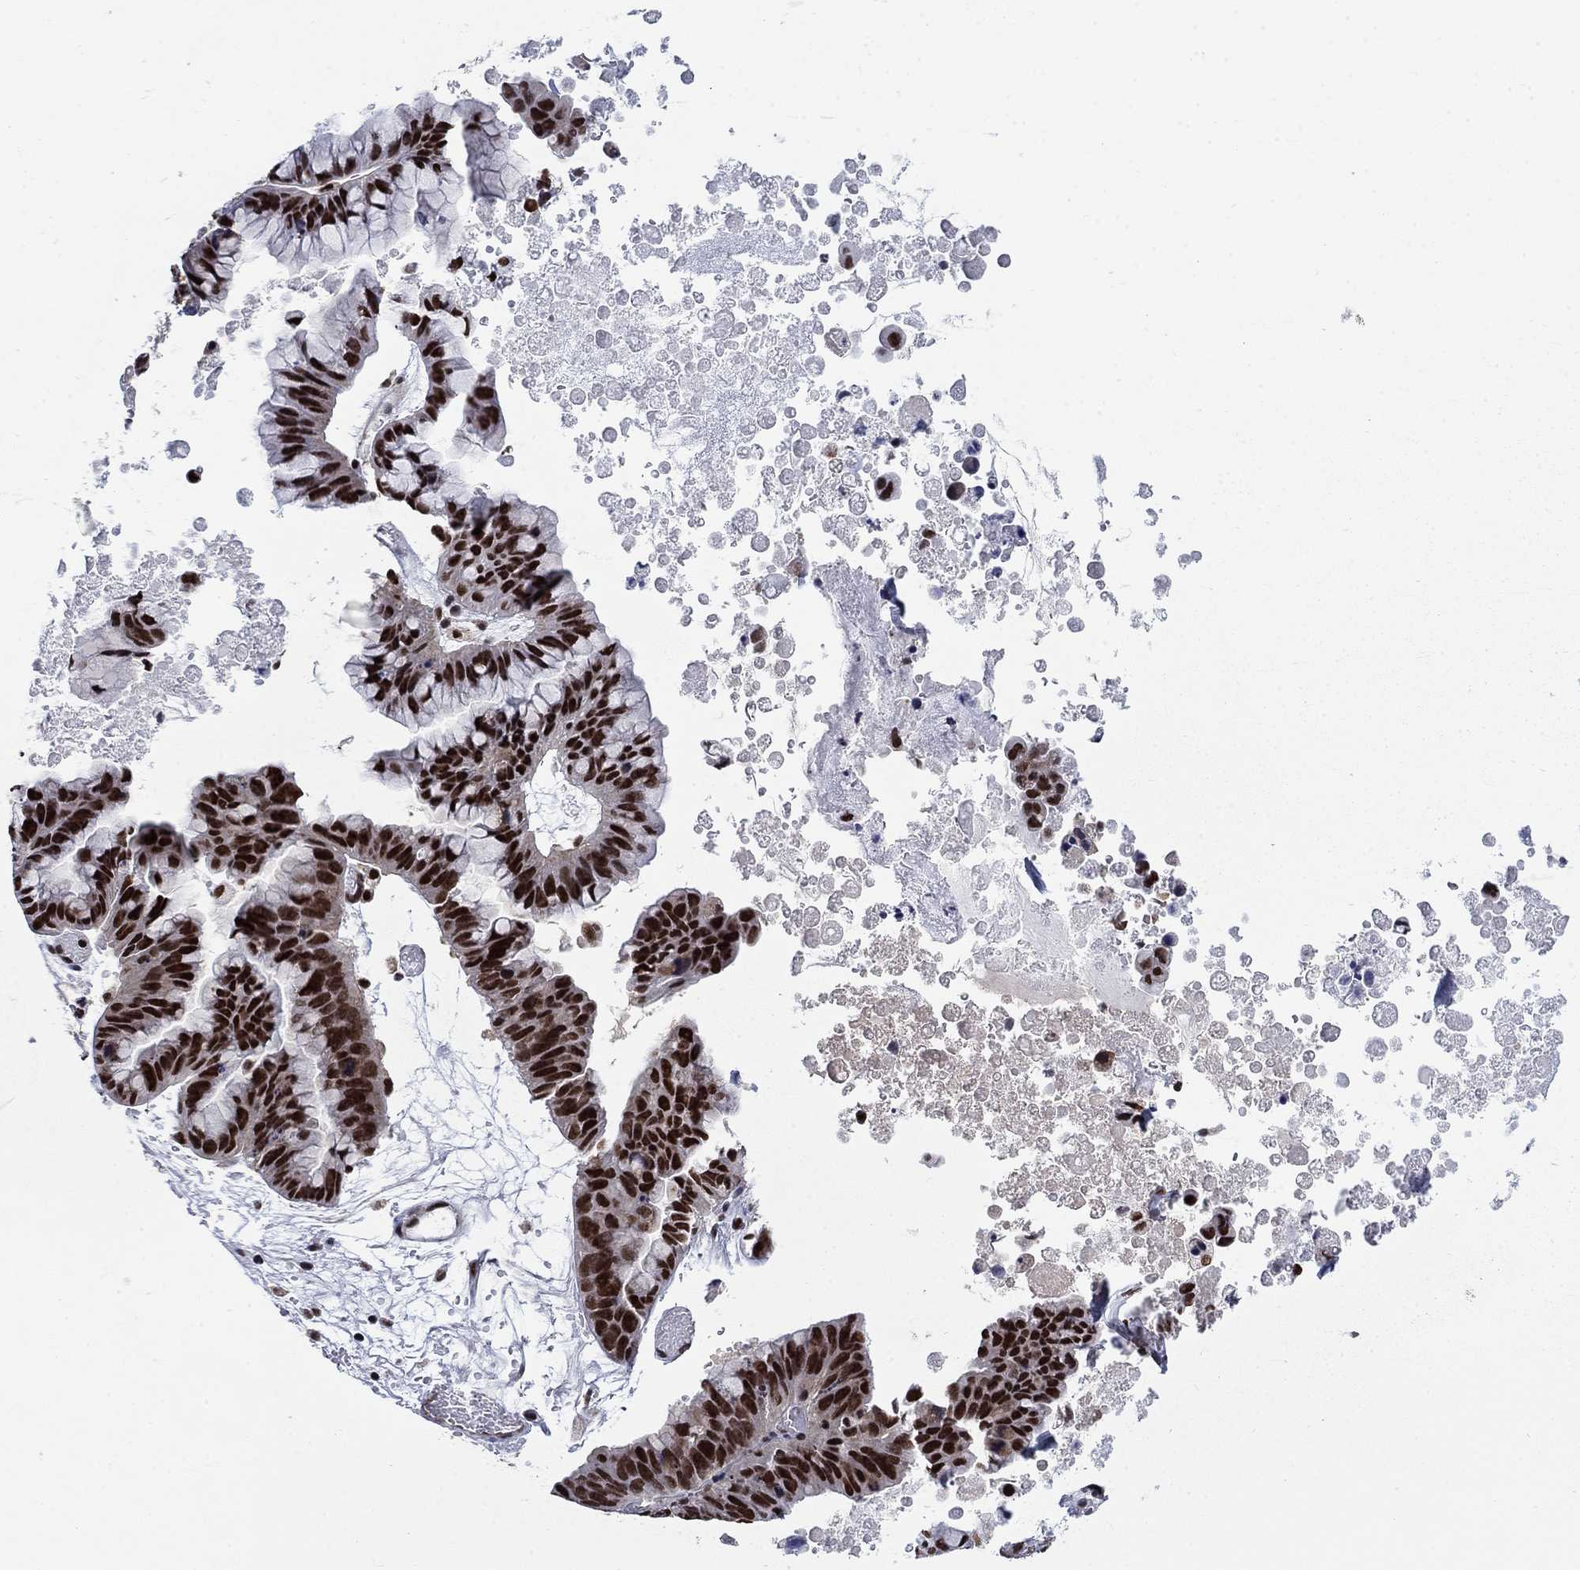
{"staining": {"intensity": "strong", "quantity": ">75%", "location": "nuclear"}, "tissue": "ovarian cancer", "cell_type": "Tumor cells", "image_type": "cancer", "snomed": [{"axis": "morphology", "description": "Cystadenocarcinoma, mucinous, NOS"}, {"axis": "topography", "description": "Ovary"}], "caption": "Tumor cells demonstrate high levels of strong nuclear expression in approximately >75% of cells in ovarian cancer (mucinous cystadenocarcinoma).", "gene": "RPRD1B", "patient": {"sex": "female", "age": 76}}